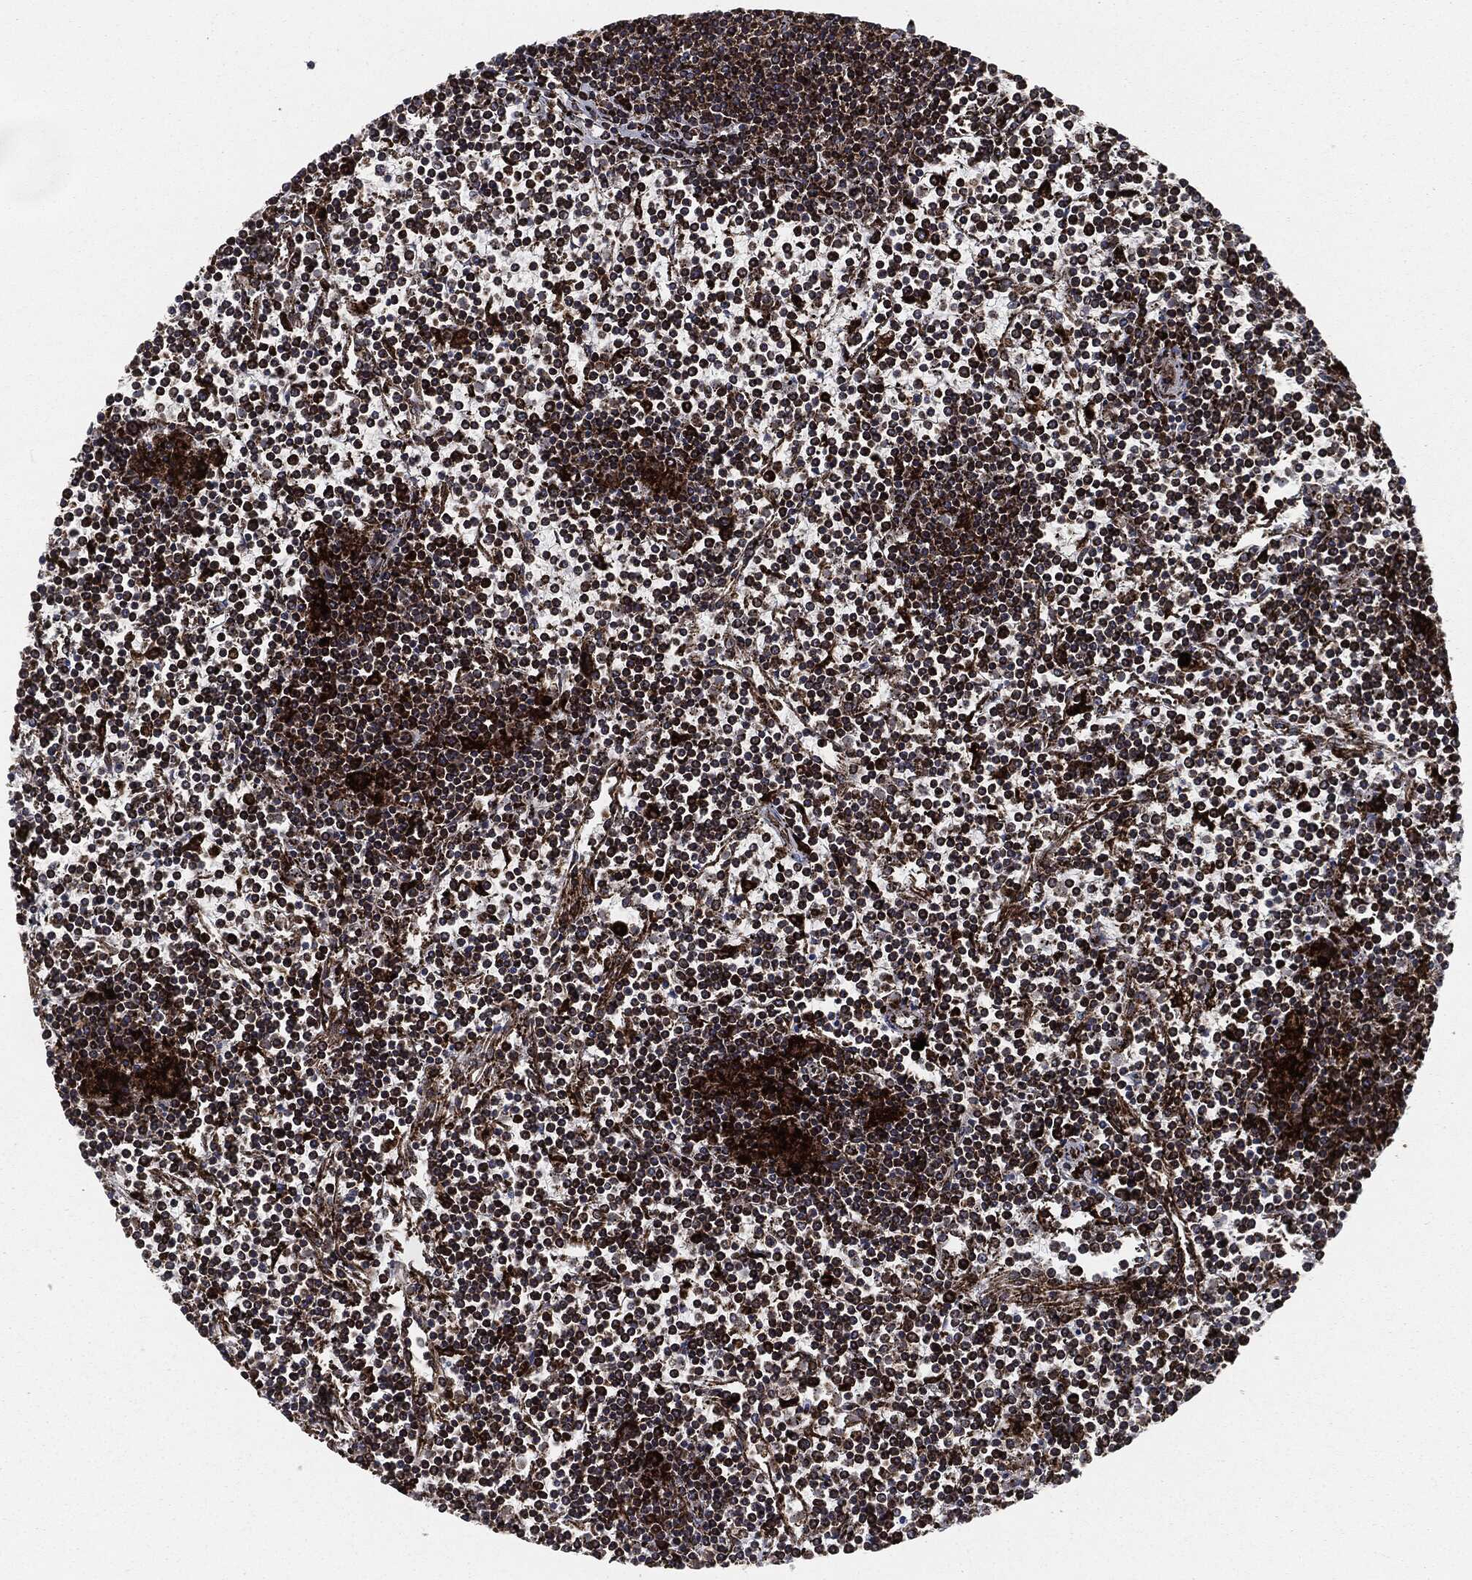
{"staining": {"intensity": "strong", "quantity": ">75%", "location": "cytoplasmic/membranous"}, "tissue": "lymphoma", "cell_type": "Tumor cells", "image_type": "cancer", "snomed": [{"axis": "morphology", "description": "Malignant lymphoma, non-Hodgkin's type, Low grade"}, {"axis": "topography", "description": "Spleen"}], "caption": "Strong cytoplasmic/membranous expression for a protein is seen in about >75% of tumor cells of malignant lymphoma, non-Hodgkin's type (low-grade) using IHC.", "gene": "CALR", "patient": {"sex": "female", "age": 19}}